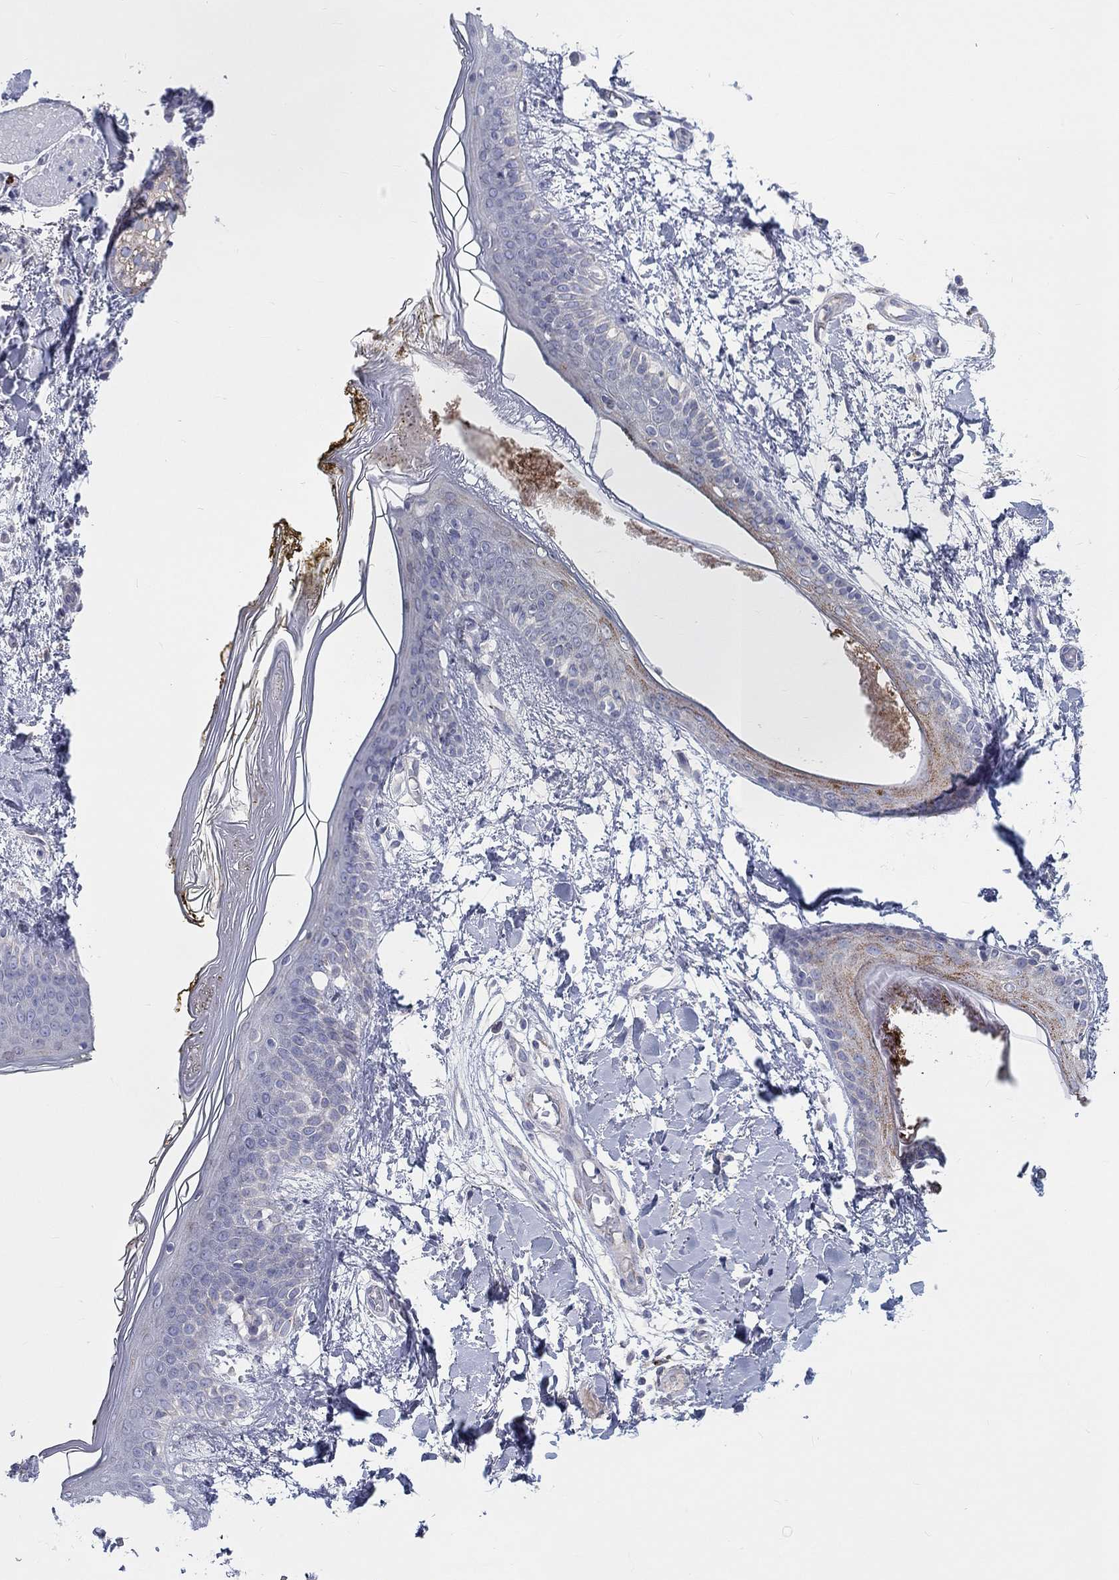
{"staining": {"intensity": "negative", "quantity": "none", "location": "none"}, "tissue": "skin", "cell_type": "Fibroblasts", "image_type": "normal", "snomed": [{"axis": "morphology", "description": "Normal tissue, NOS"}, {"axis": "topography", "description": "Skin"}], "caption": "Fibroblasts show no significant positivity in unremarkable skin. (Immunohistochemistry (ihc), brightfield microscopy, high magnification).", "gene": "BCO2", "patient": {"sex": "female", "age": 34}}